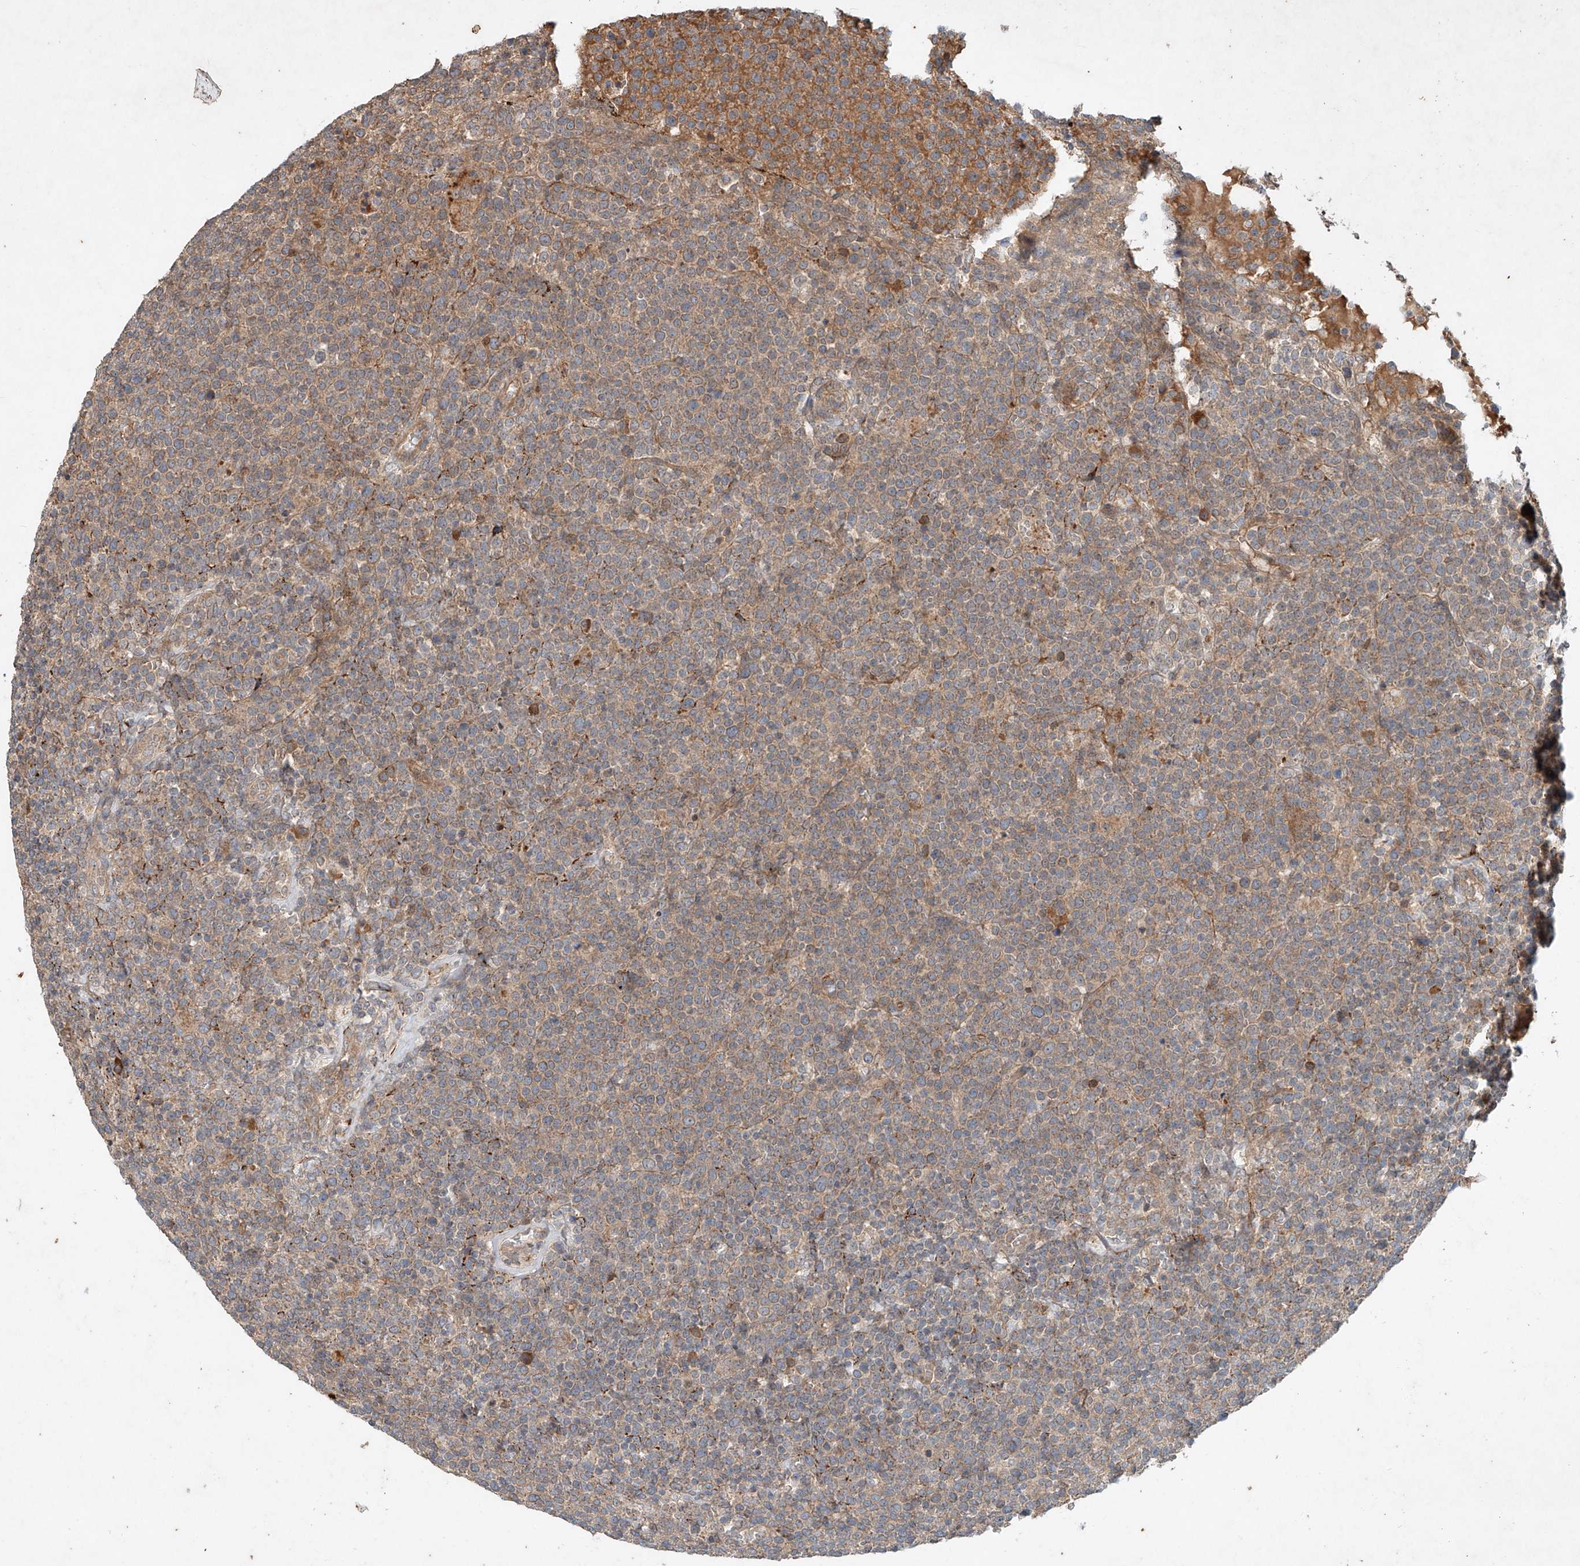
{"staining": {"intensity": "weak", "quantity": ">75%", "location": "cytoplasmic/membranous"}, "tissue": "lymphoma", "cell_type": "Tumor cells", "image_type": "cancer", "snomed": [{"axis": "morphology", "description": "Malignant lymphoma, non-Hodgkin's type, High grade"}, {"axis": "topography", "description": "Lymph node"}], "caption": "Immunohistochemical staining of human high-grade malignant lymphoma, non-Hodgkin's type shows weak cytoplasmic/membranous protein expression in approximately >75% of tumor cells.", "gene": "IER5", "patient": {"sex": "male", "age": 61}}